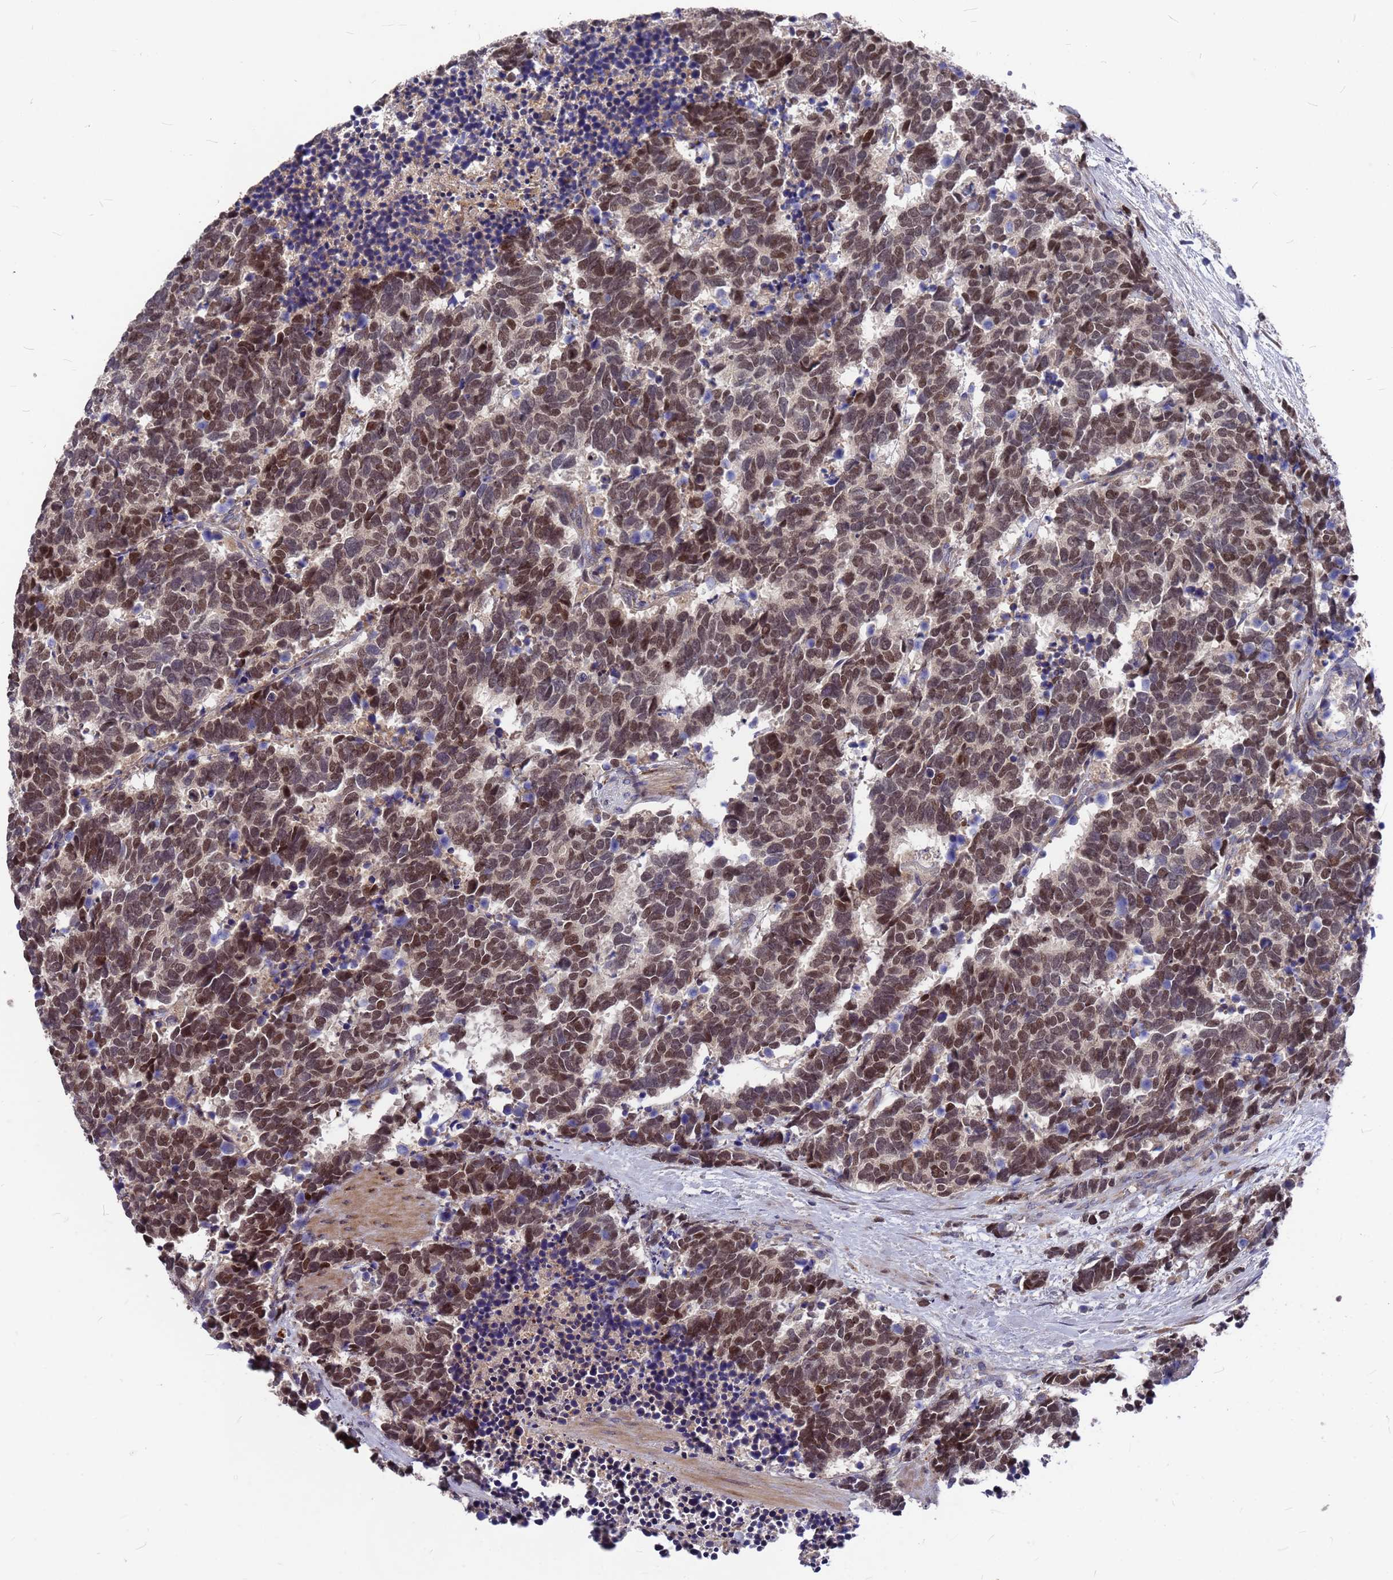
{"staining": {"intensity": "moderate", "quantity": ">75%", "location": "nuclear"}, "tissue": "carcinoid", "cell_type": "Tumor cells", "image_type": "cancer", "snomed": [{"axis": "morphology", "description": "Carcinoma, NOS"}, {"axis": "morphology", "description": "Carcinoid, malignant, NOS"}, {"axis": "topography", "description": "Prostate"}], "caption": "Carcinoid (malignant) stained with DAB immunohistochemistry shows medium levels of moderate nuclear staining in about >75% of tumor cells.", "gene": "ZNF717", "patient": {"sex": "male", "age": 57}}